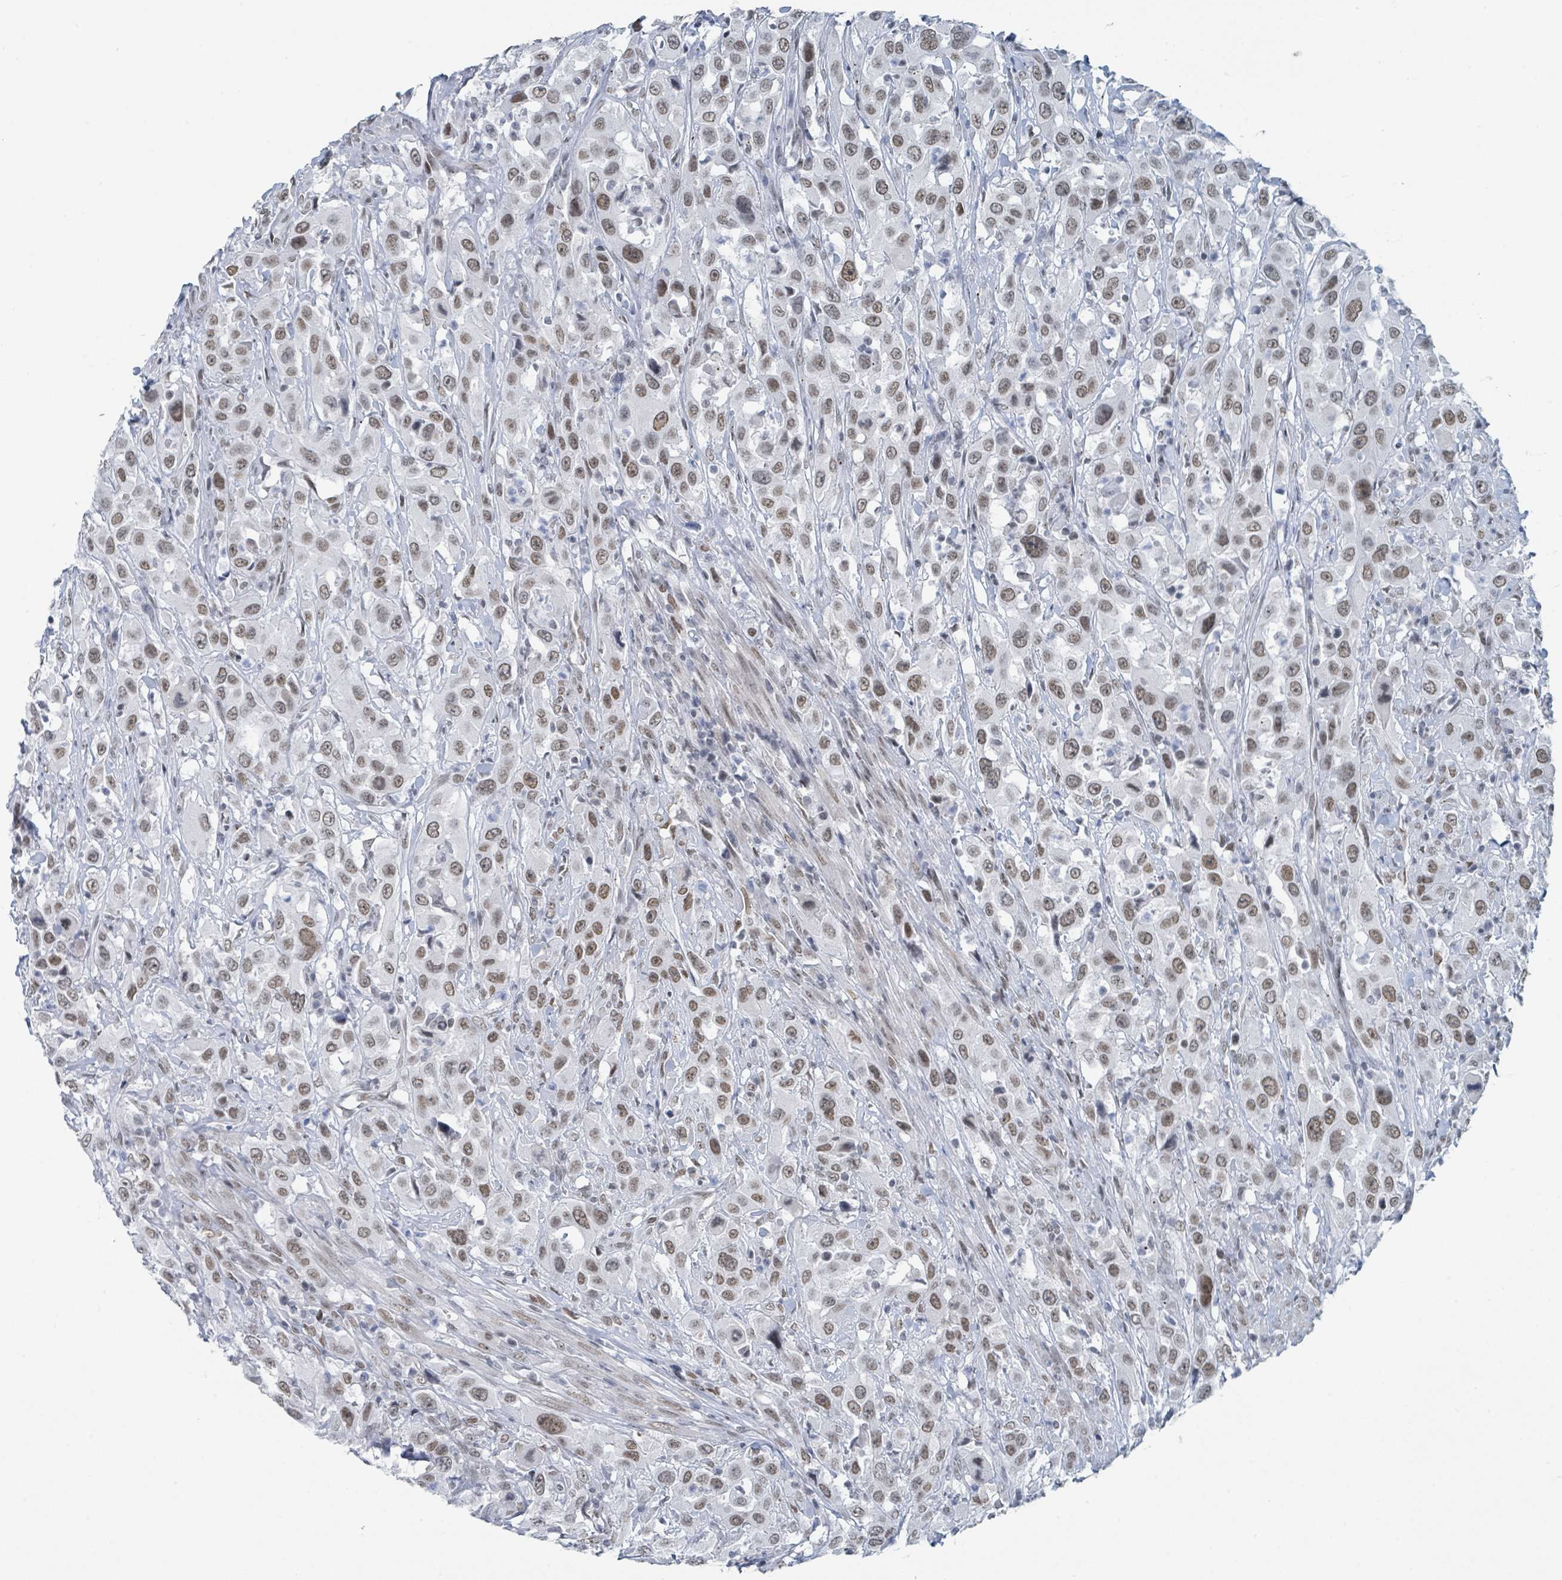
{"staining": {"intensity": "weak", "quantity": ">75%", "location": "nuclear"}, "tissue": "urothelial cancer", "cell_type": "Tumor cells", "image_type": "cancer", "snomed": [{"axis": "morphology", "description": "Urothelial carcinoma, High grade"}, {"axis": "topography", "description": "Urinary bladder"}], "caption": "An immunohistochemistry (IHC) histopathology image of tumor tissue is shown. Protein staining in brown shows weak nuclear positivity in urothelial cancer within tumor cells.", "gene": "EHMT2", "patient": {"sex": "male", "age": 61}}